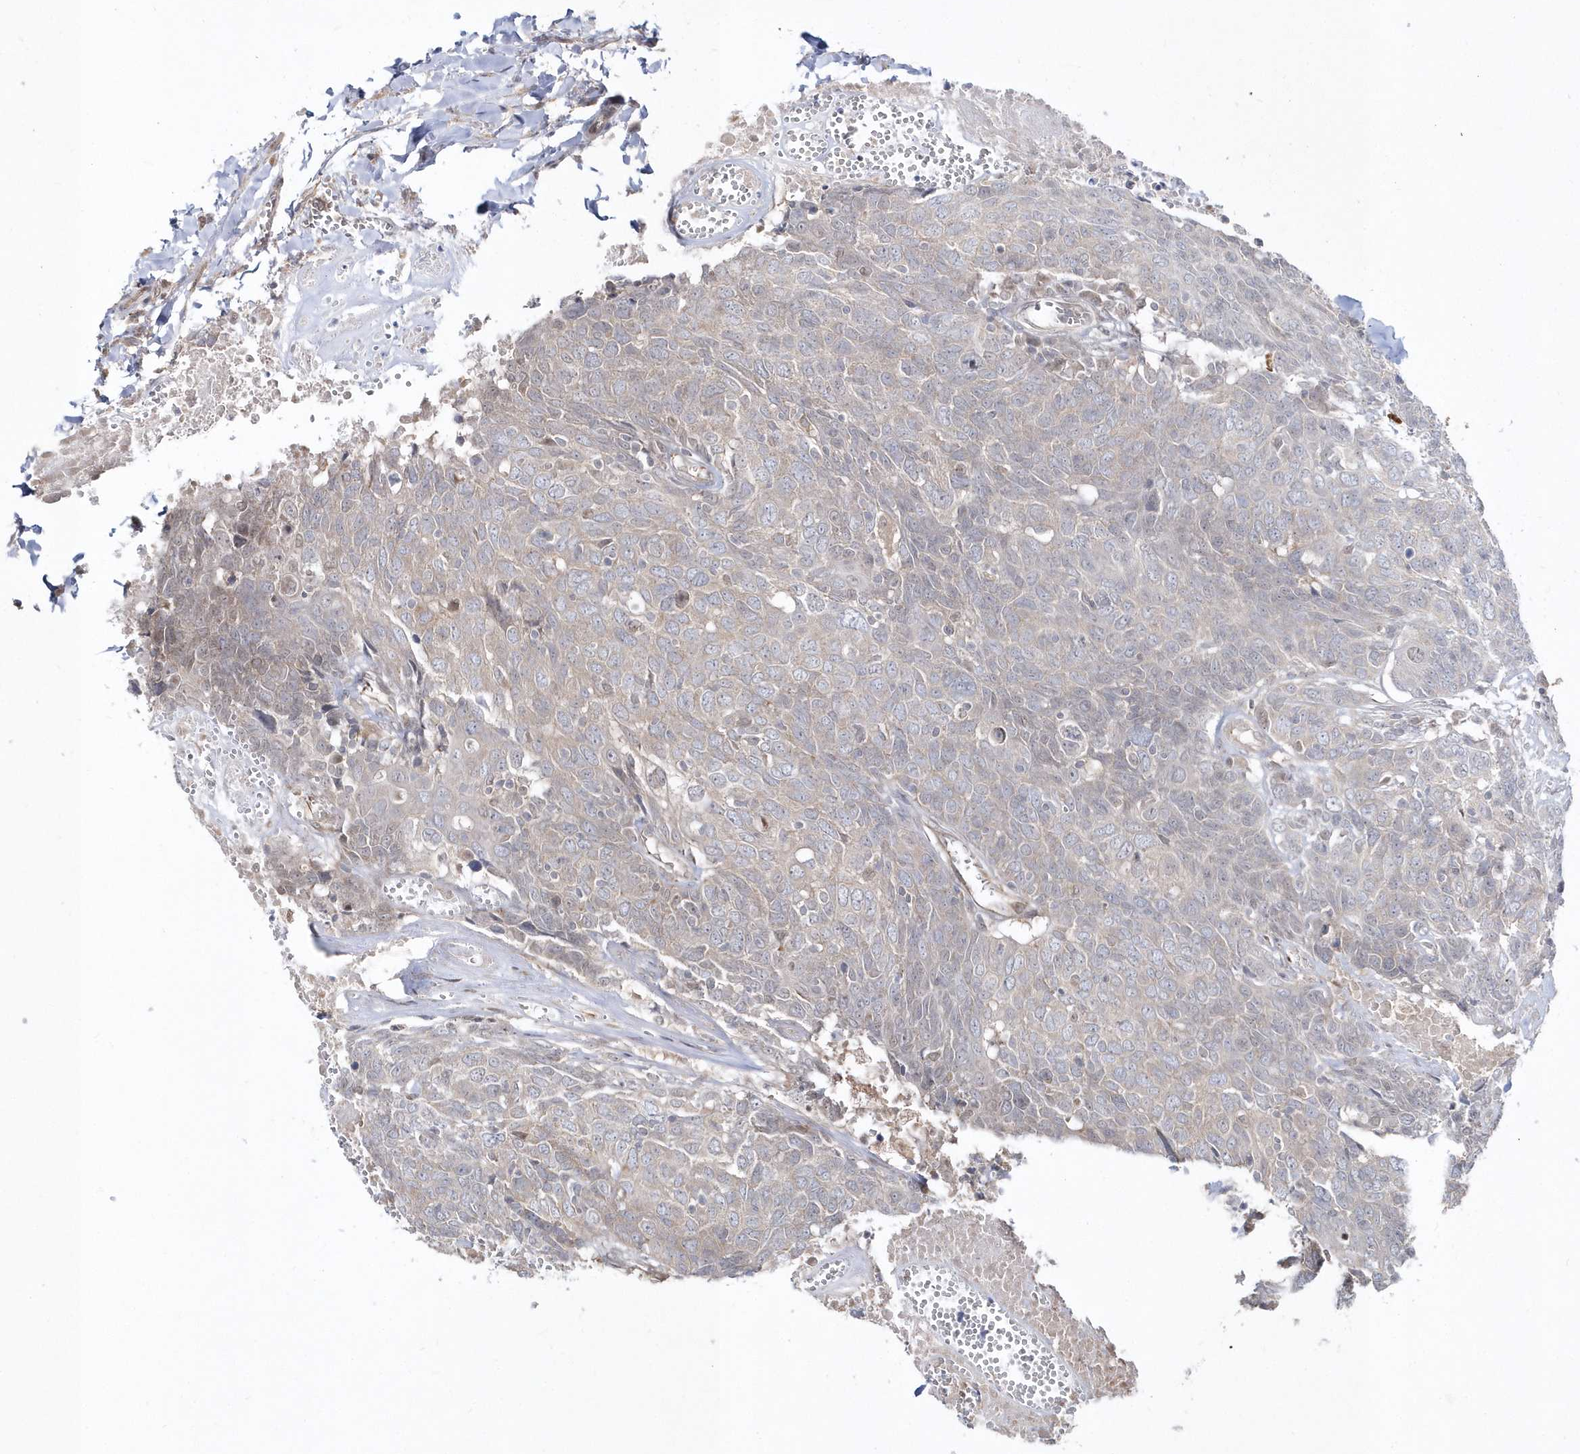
{"staining": {"intensity": "negative", "quantity": "none", "location": "none"}, "tissue": "head and neck cancer", "cell_type": "Tumor cells", "image_type": "cancer", "snomed": [{"axis": "morphology", "description": "Squamous cell carcinoma, NOS"}, {"axis": "topography", "description": "Head-Neck"}], "caption": "Immunohistochemistry (IHC) image of neoplastic tissue: head and neck cancer stained with DAB (3,3'-diaminobenzidine) exhibits no significant protein positivity in tumor cells.", "gene": "DHX57", "patient": {"sex": "male", "age": 66}}